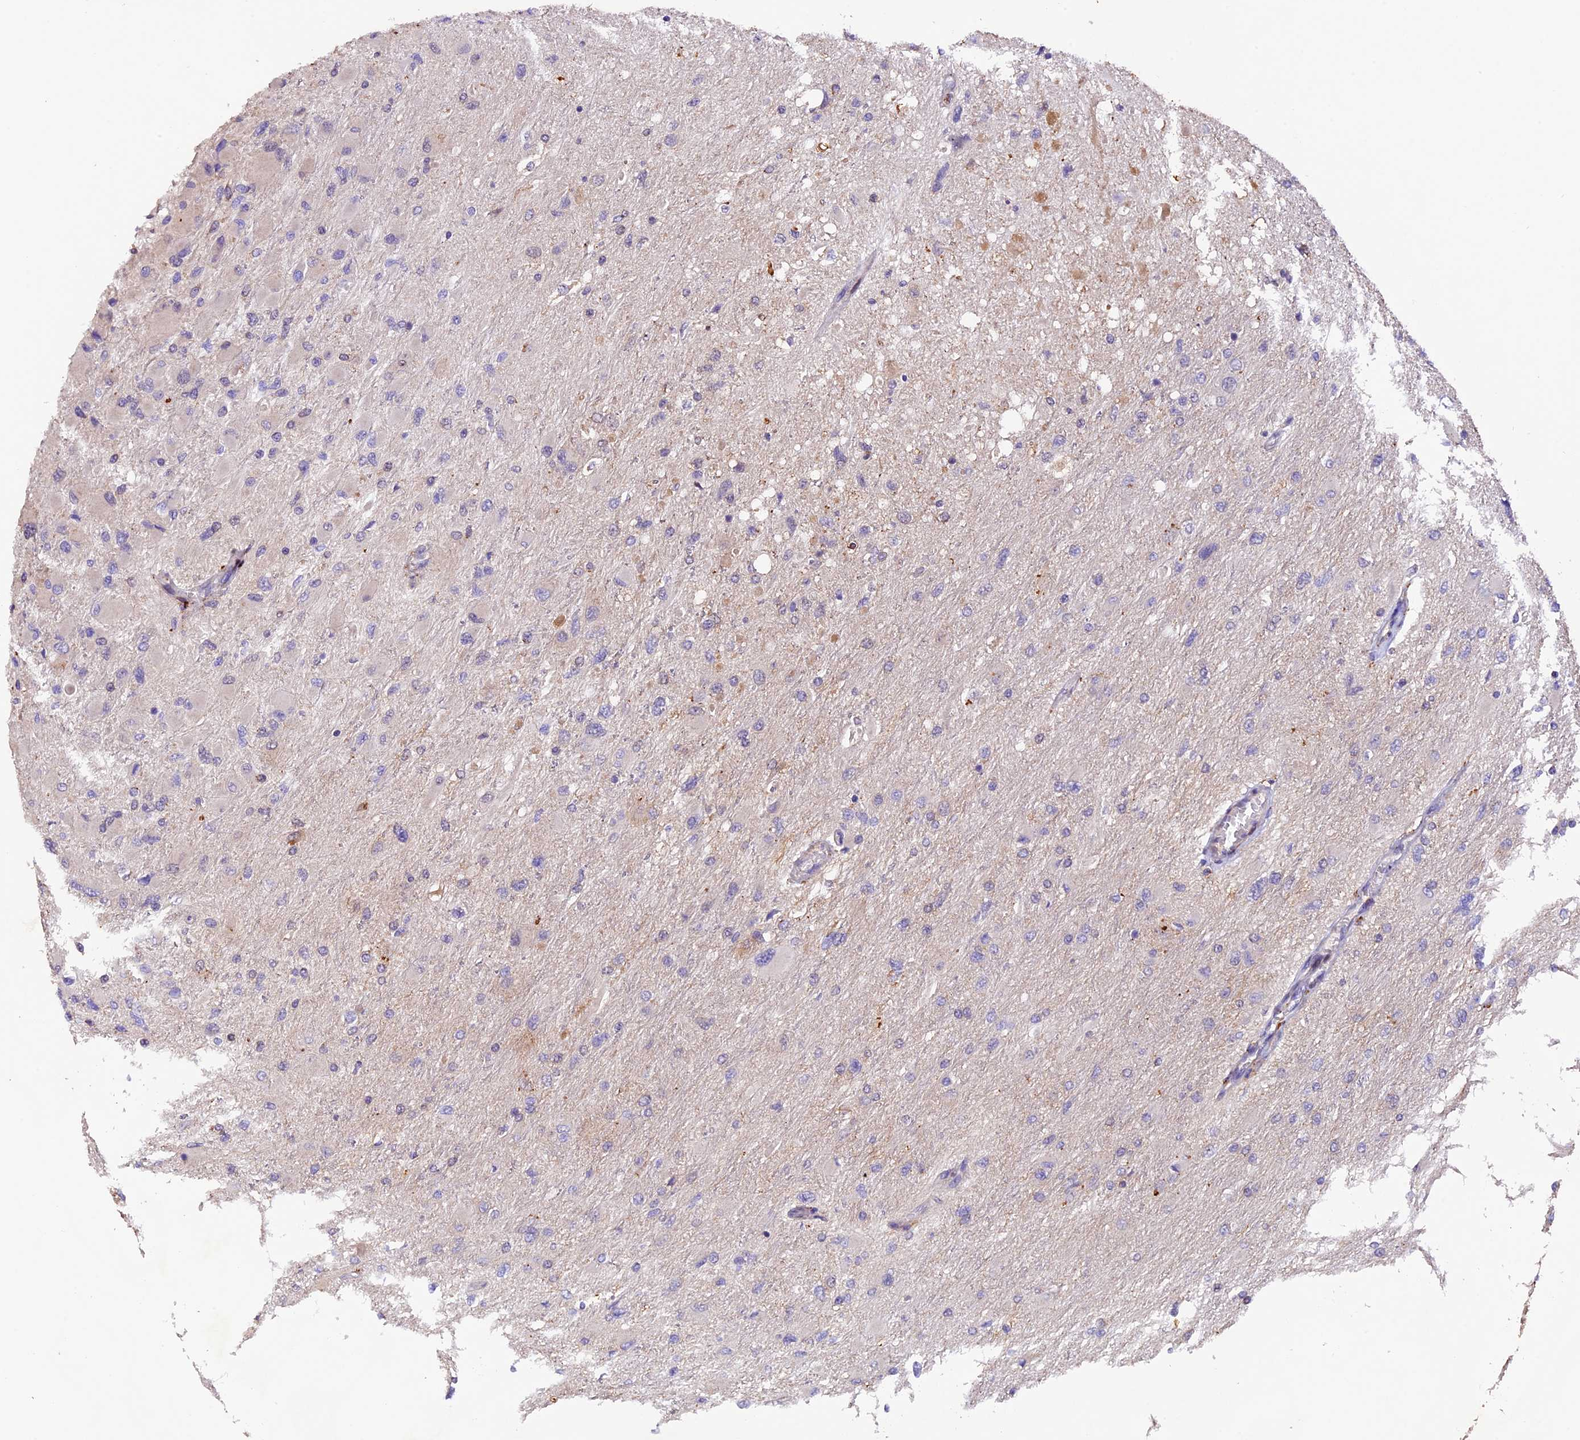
{"staining": {"intensity": "negative", "quantity": "none", "location": "none"}, "tissue": "glioma", "cell_type": "Tumor cells", "image_type": "cancer", "snomed": [{"axis": "morphology", "description": "Glioma, malignant, High grade"}, {"axis": "topography", "description": "Cerebral cortex"}], "caption": "This is an IHC micrograph of malignant glioma (high-grade). There is no positivity in tumor cells.", "gene": "NCK2", "patient": {"sex": "female", "age": 36}}